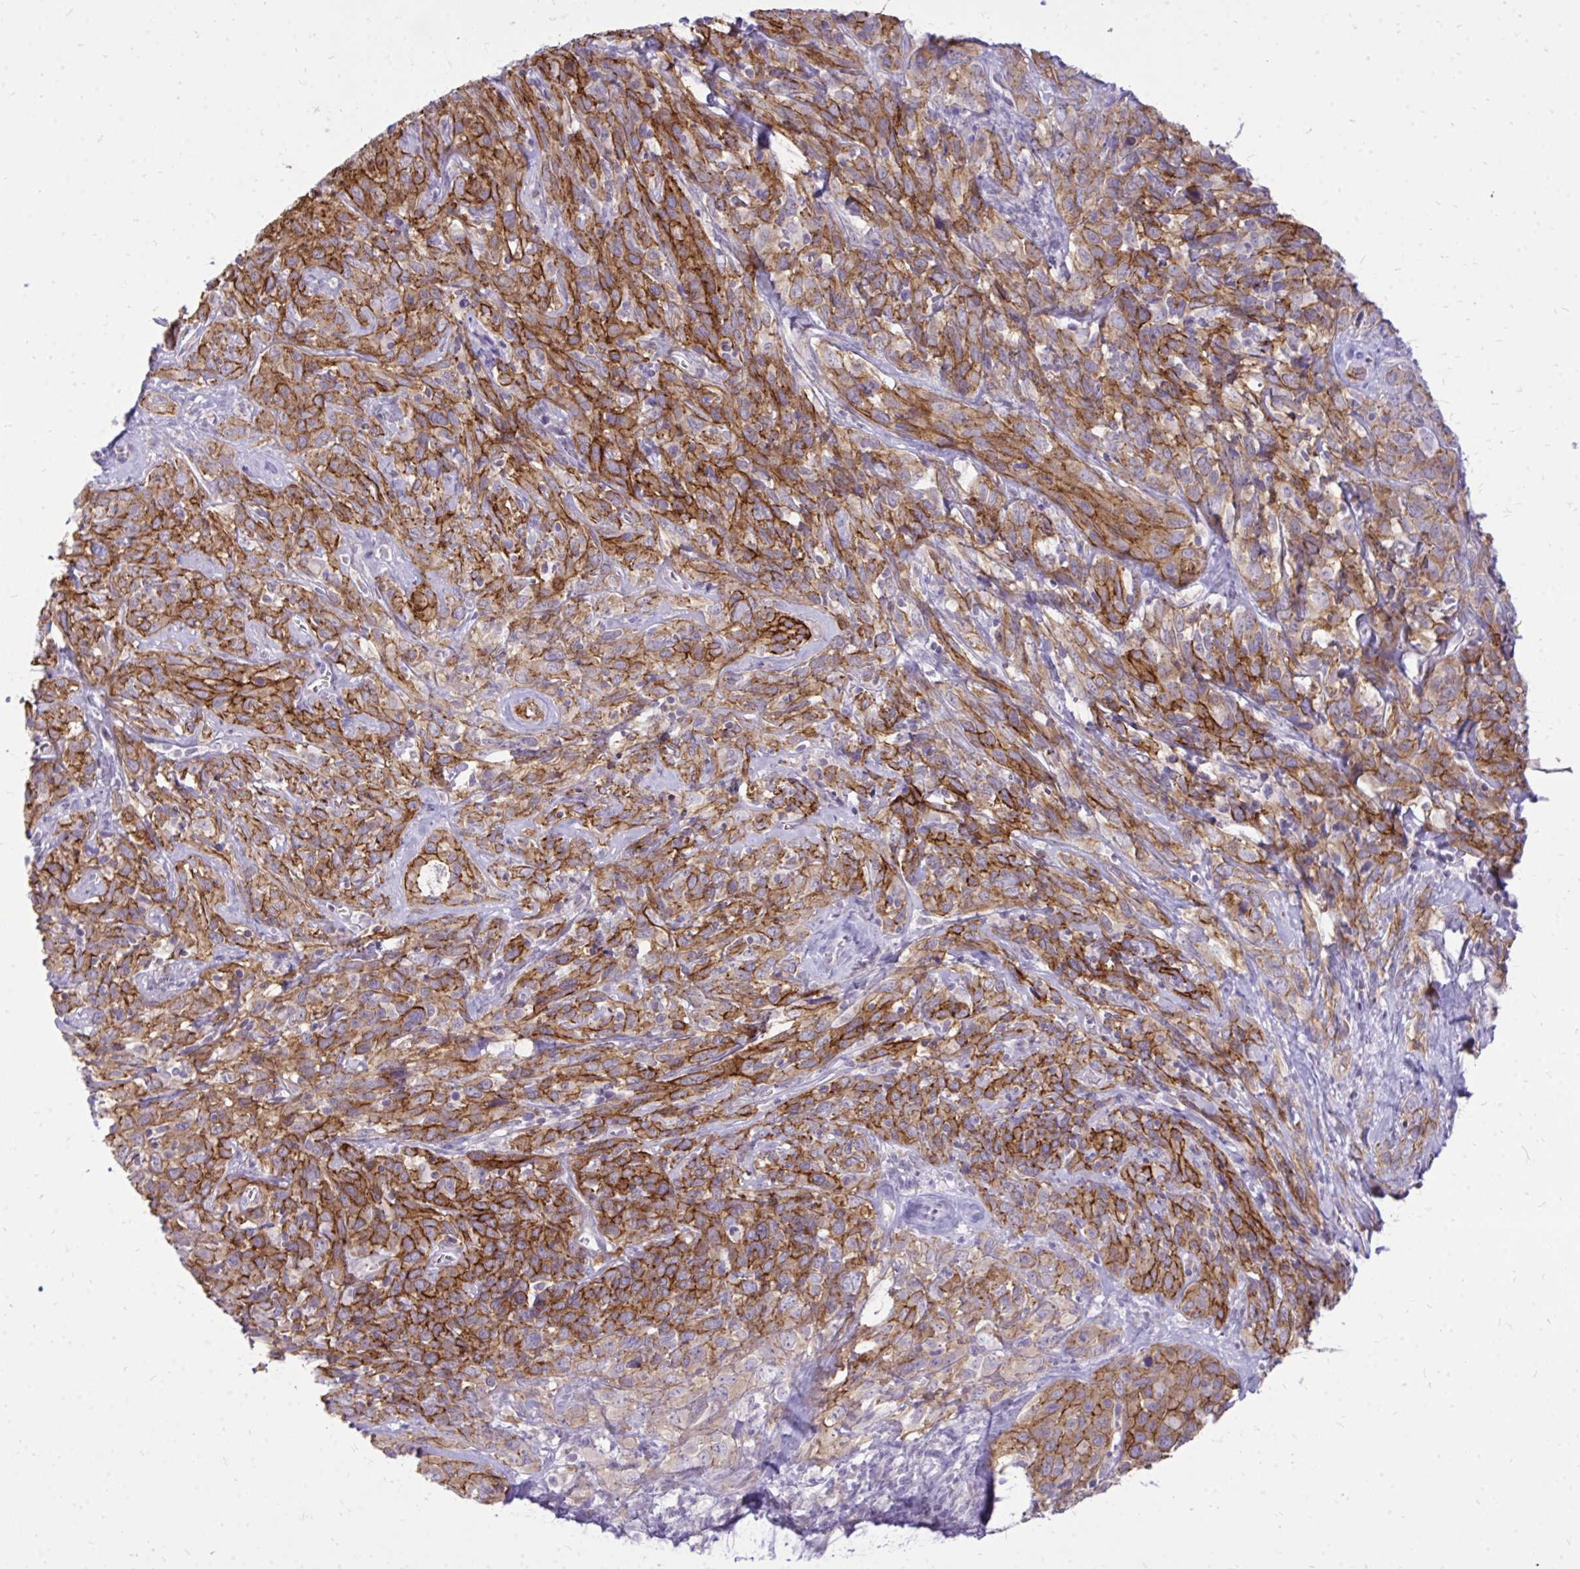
{"staining": {"intensity": "moderate", "quantity": ">75%", "location": "cytoplasmic/membranous"}, "tissue": "cervical cancer", "cell_type": "Tumor cells", "image_type": "cancer", "snomed": [{"axis": "morphology", "description": "Normal tissue, NOS"}, {"axis": "morphology", "description": "Squamous cell carcinoma, NOS"}, {"axis": "topography", "description": "Cervix"}], "caption": "The immunohistochemical stain shows moderate cytoplasmic/membranous positivity in tumor cells of cervical cancer (squamous cell carcinoma) tissue. (Stains: DAB in brown, nuclei in blue, Microscopy: brightfield microscopy at high magnification).", "gene": "SPTBN2", "patient": {"sex": "female", "age": 51}}